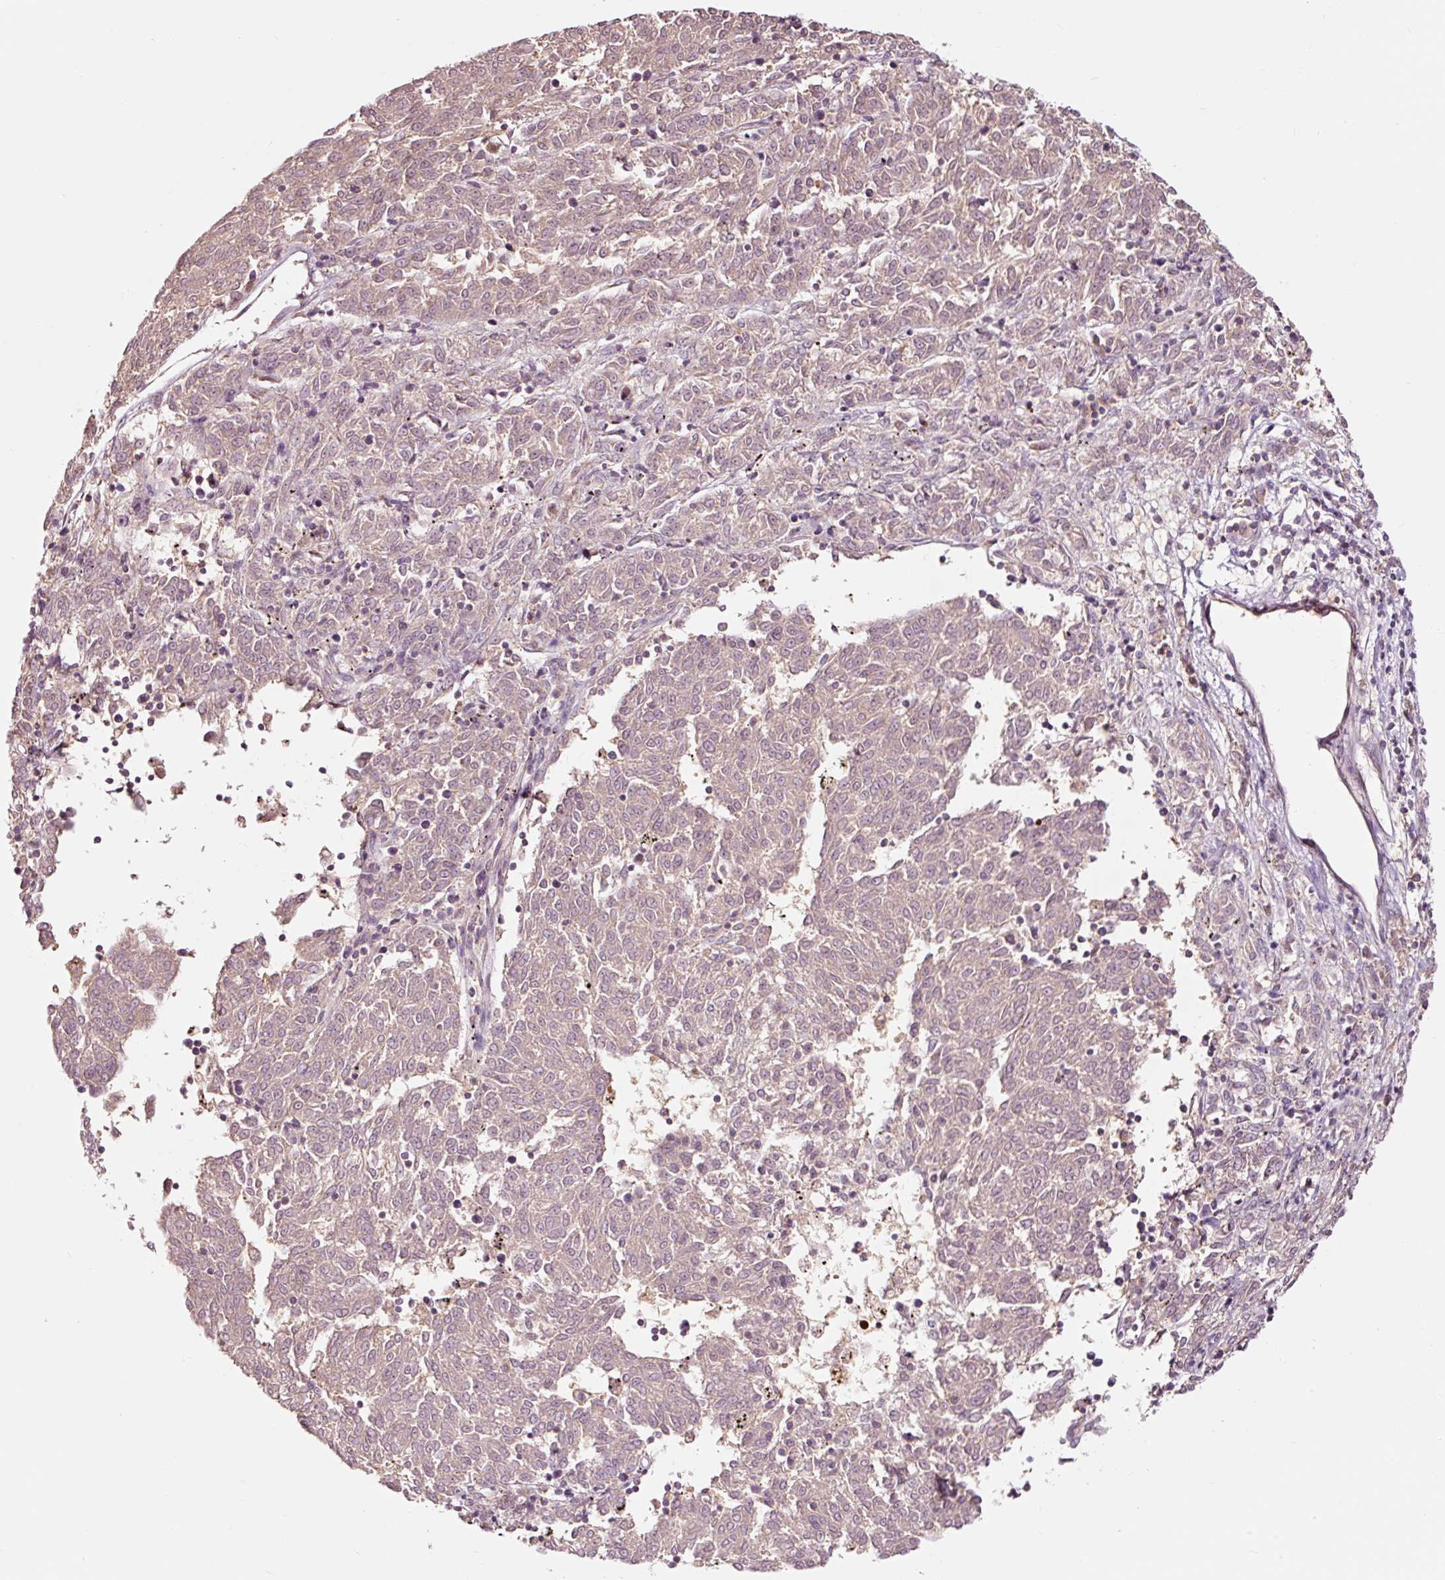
{"staining": {"intensity": "weak", "quantity": ">75%", "location": "cytoplasmic/membranous"}, "tissue": "melanoma", "cell_type": "Tumor cells", "image_type": "cancer", "snomed": [{"axis": "morphology", "description": "Malignant melanoma, NOS"}, {"axis": "topography", "description": "Skin"}], "caption": "High-power microscopy captured an IHC image of malignant melanoma, revealing weak cytoplasmic/membranous expression in approximately >75% of tumor cells.", "gene": "LDHAL6B", "patient": {"sex": "female", "age": 72}}